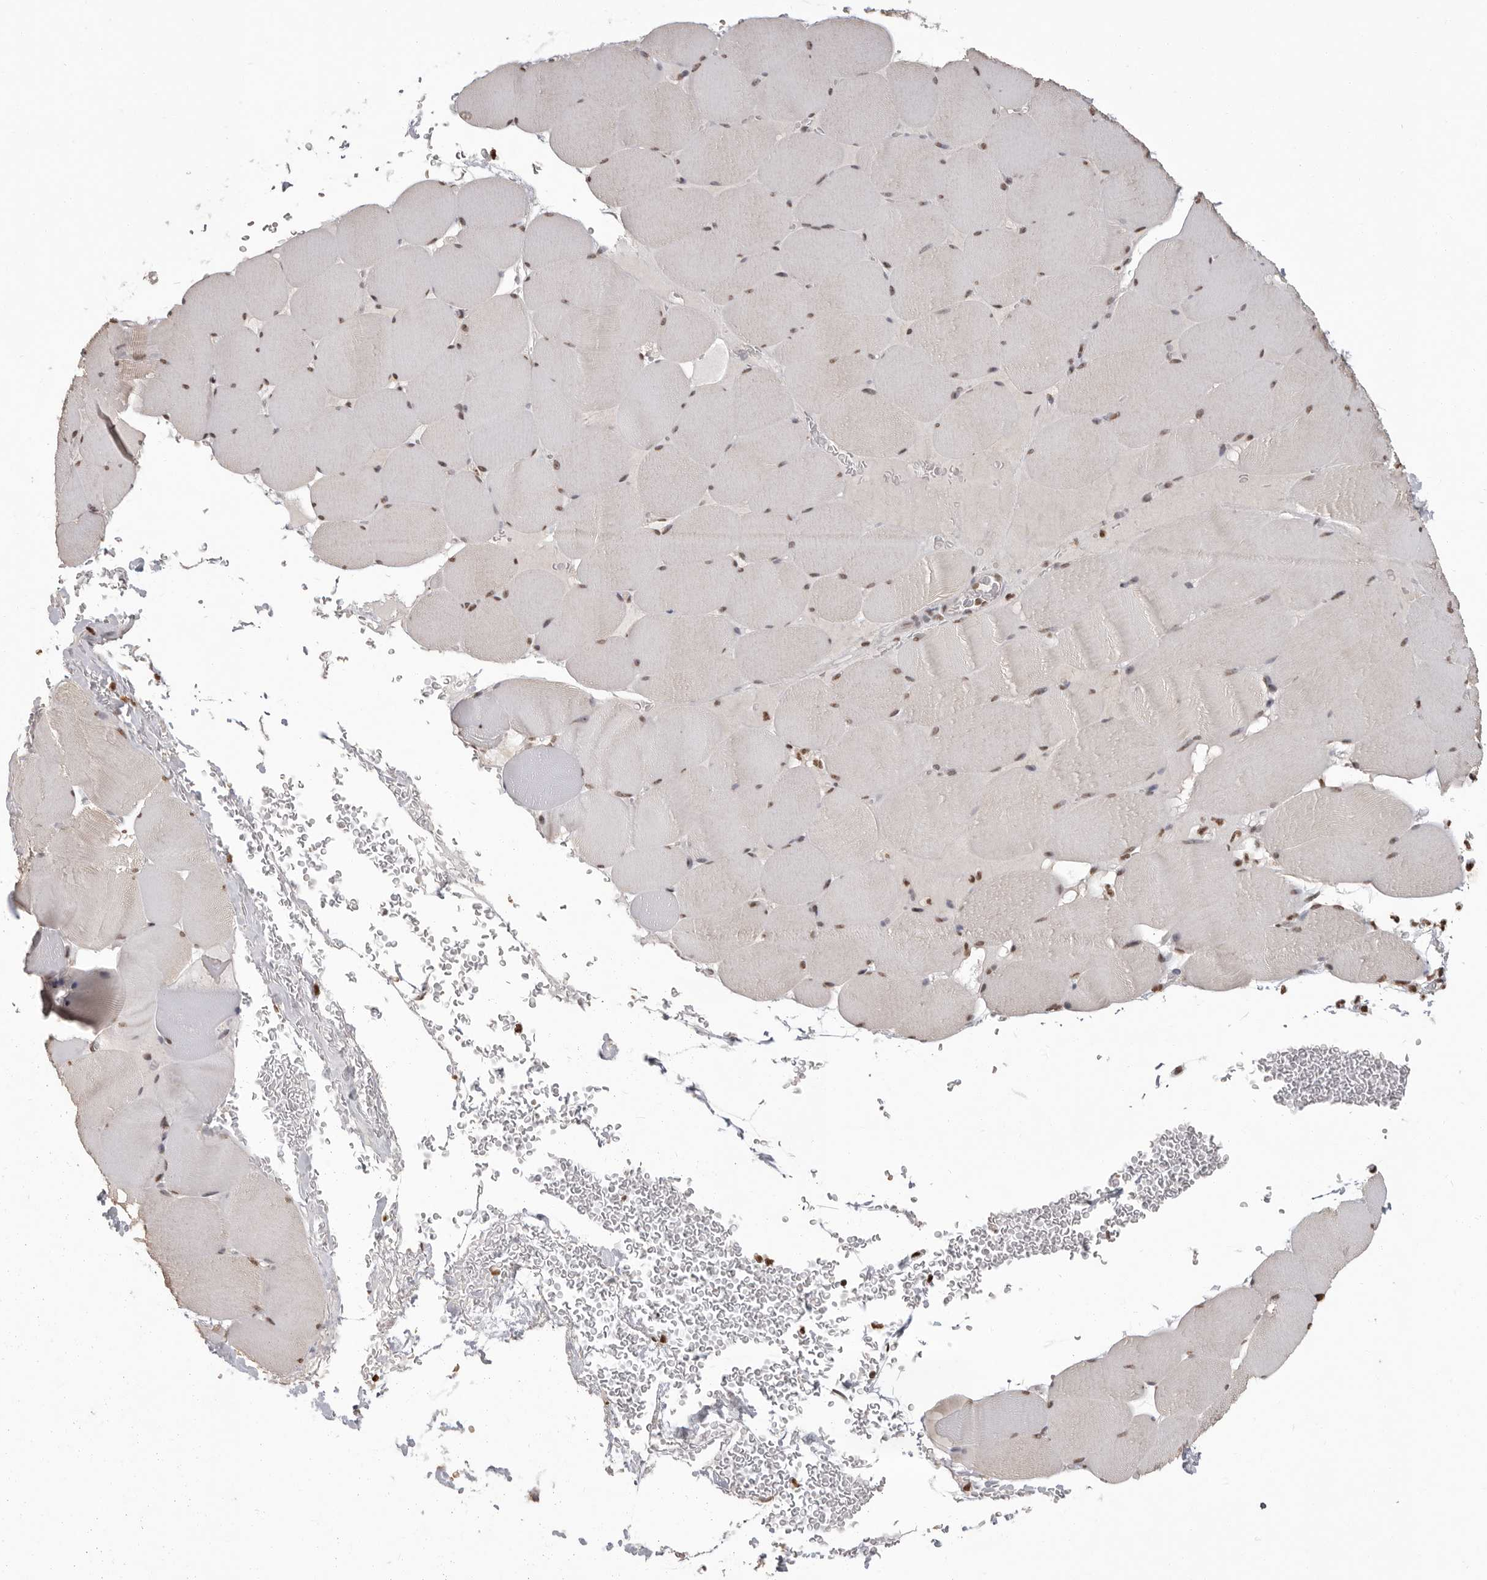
{"staining": {"intensity": "weak", "quantity": "25%-75%", "location": "nuclear"}, "tissue": "skeletal muscle", "cell_type": "Myocytes", "image_type": "normal", "snomed": [{"axis": "morphology", "description": "Normal tissue, NOS"}, {"axis": "topography", "description": "Skeletal muscle"}], "caption": "About 25%-75% of myocytes in benign skeletal muscle exhibit weak nuclear protein positivity as visualized by brown immunohistochemical staining.", "gene": "WDR45", "patient": {"sex": "male", "age": 62}}